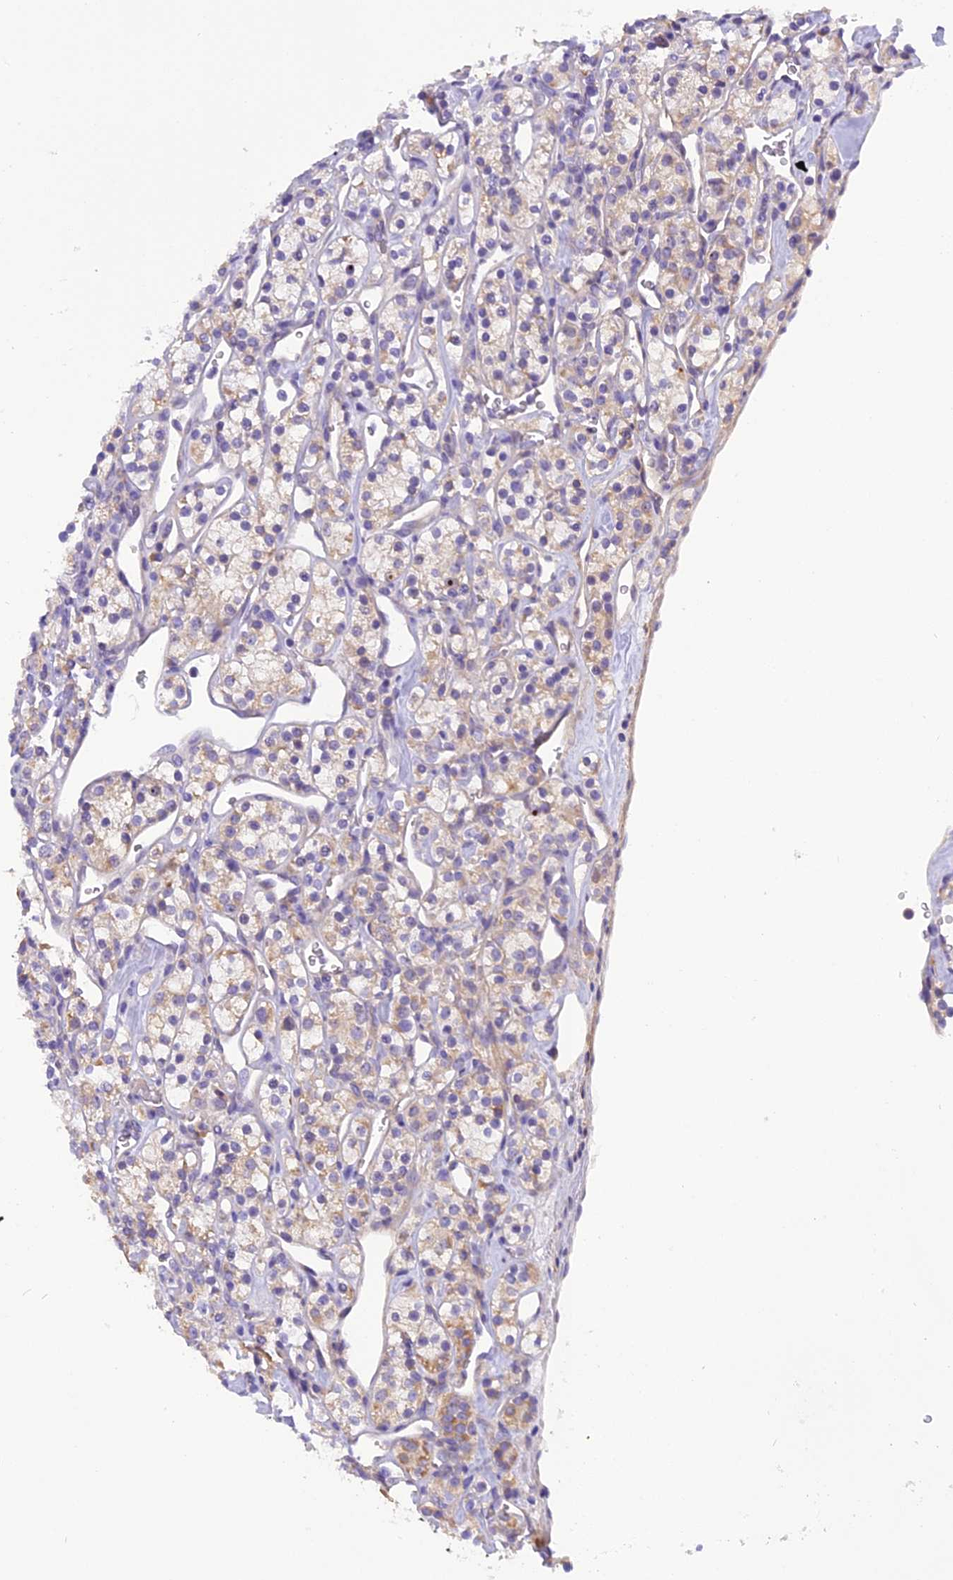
{"staining": {"intensity": "weak", "quantity": "<25%", "location": "cytoplasmic/membranous"}, "tissue": "renal cancer", "cell_type": "Tumor cells", "image_type": "cancer", "snomed": [{"axis": "morphology", "description": "Adenocarcinoma, NOS"}, {"axis": "topography", "description": "Kidney"}], "caption": "Immunohistochemistry (IHC) histopathology image of adenocarcinoma (renal) stained for a protein (brown), which reveals no staining in tumor cells.", "gene": "TRIM3", "patient": {"sex": "male", "age": 77}}